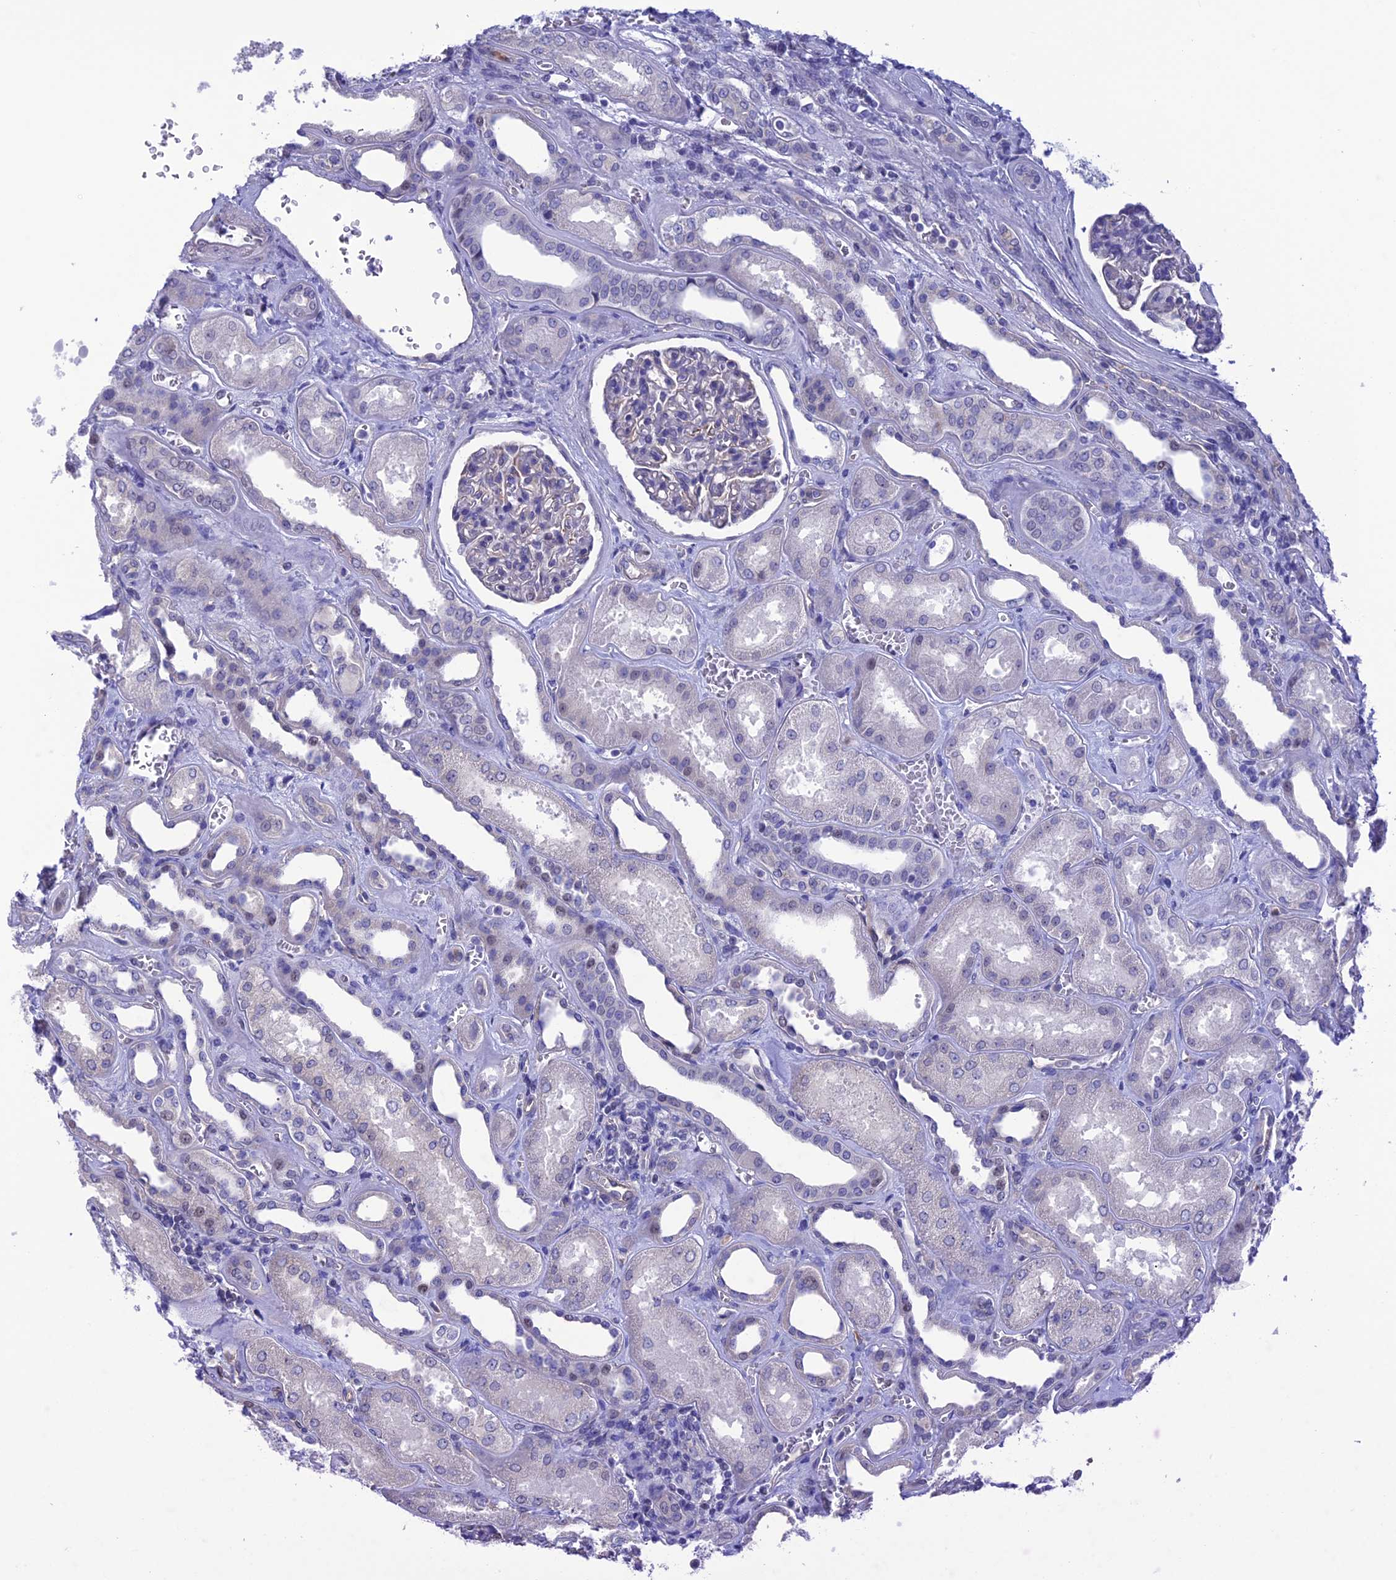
{"staining": {"intensity": "negative", "quantity": "none", "location": "none"}, "tissue": "kidney", "cell_type": "Cells in glomeruli", "image_type": "normal", "snomed": [{"axis": "morphology", "description": "Normal tissue, NOS"}, {"axis": "morphology", "description": "Adenocarcinoma, NOS"}, {"axis": "topography", "description": "Kidney"}], "caption": "Kidney stained for a protein using immunohistochemistry (IHC) shows no positivity cells in glomeruli.", "gene": "SLC1A6", "patient": {"sex": "female", "age": 68}}